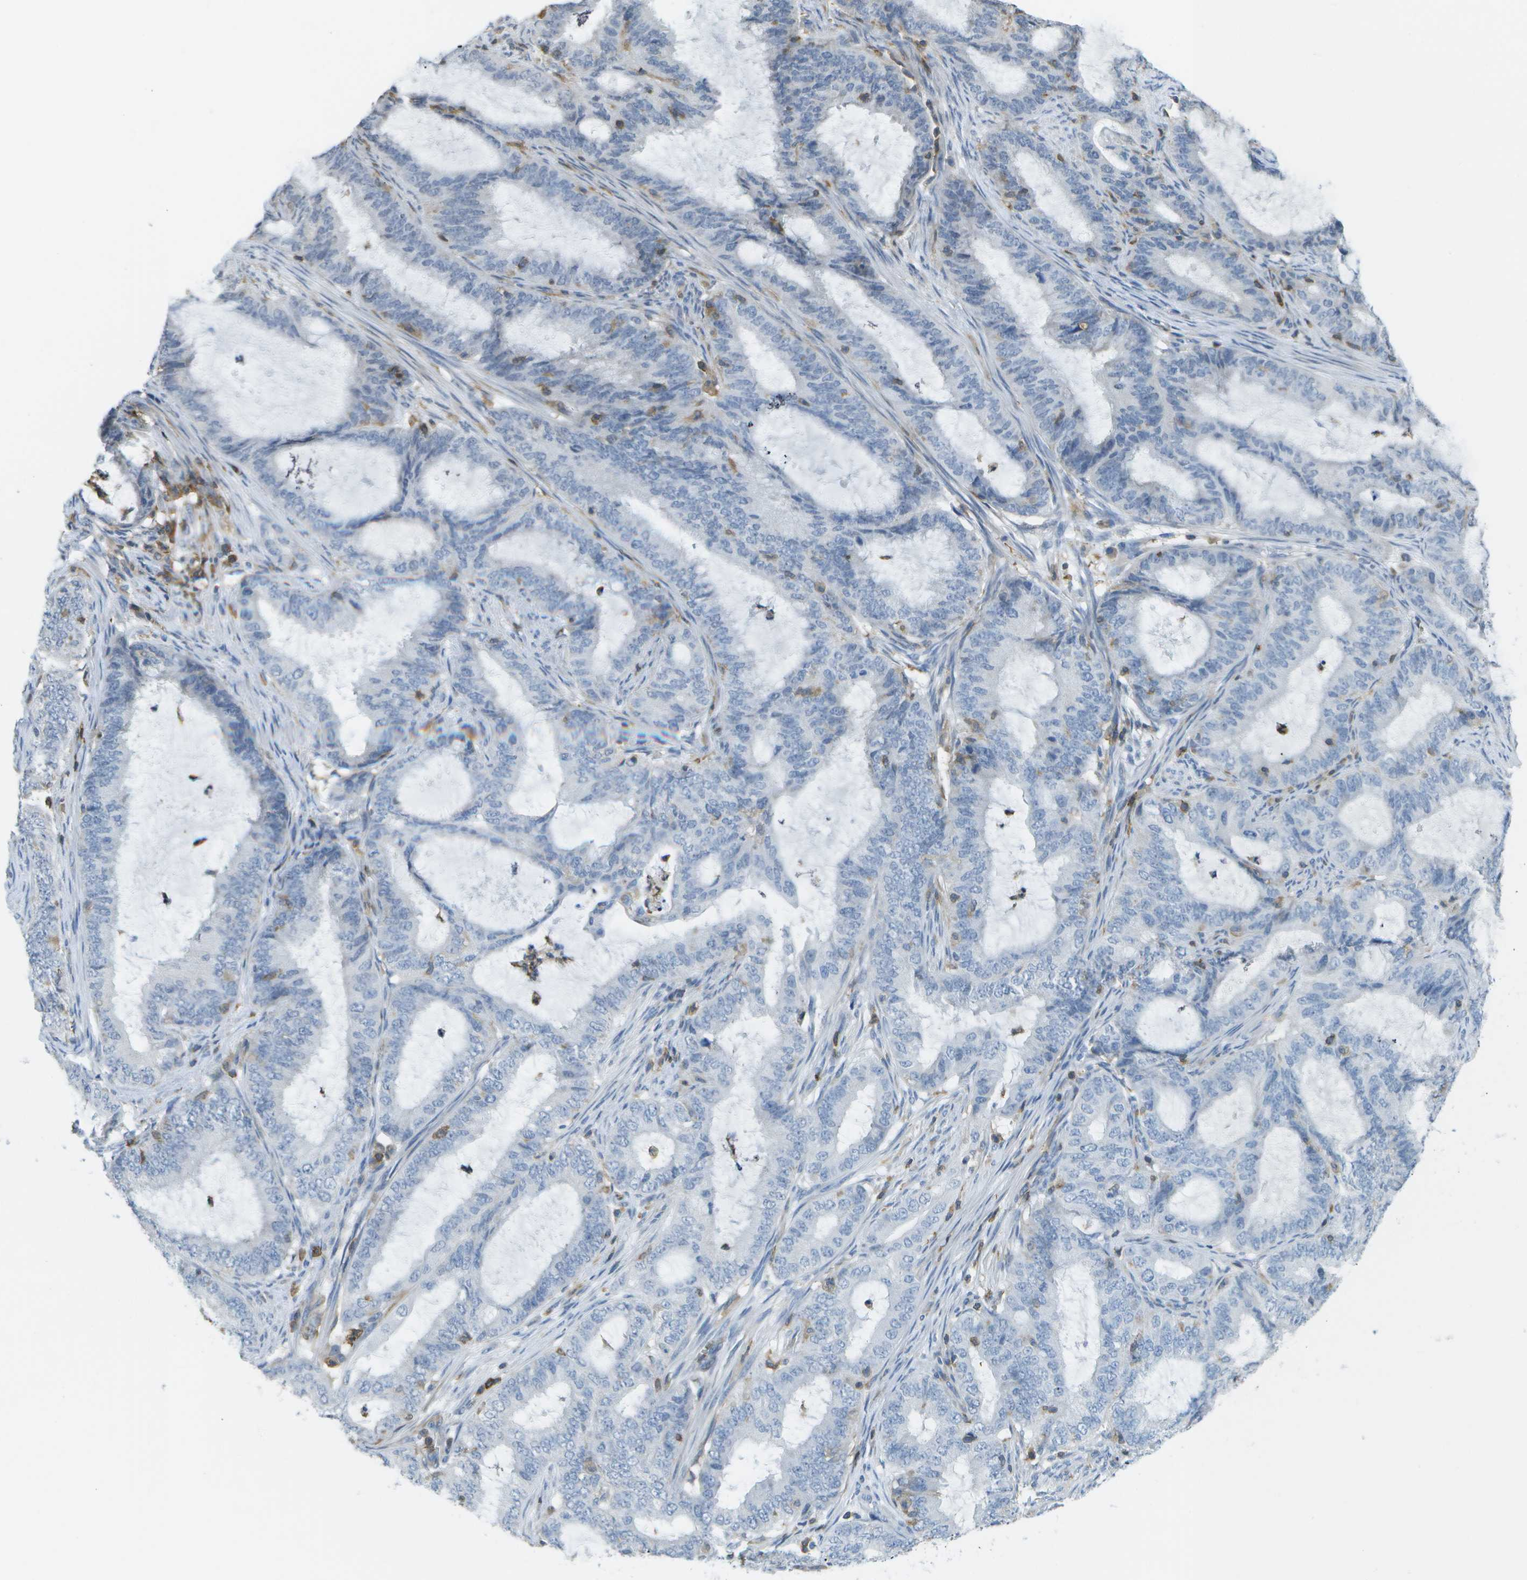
{"staining": {"intensity": "negative", "quantity": "none", "location": "none"}, "tissue": "endometrial cancer", "cell_type": "Tumor cells", "image_type": "cancer", "snomed": [{"axis": "morphology", "description": "Adenocarcinoma, NOS"}, {"axis": "topography", "description": "Endometrium"}], "caption": "Immunohistochemistry of human endometrial cancer exhibits no staining in tumor cells. (DAB IHC with hematoxylin counter stain).", "gene": "RCSD1", "patient": {"sex": "female", "age": 70}}